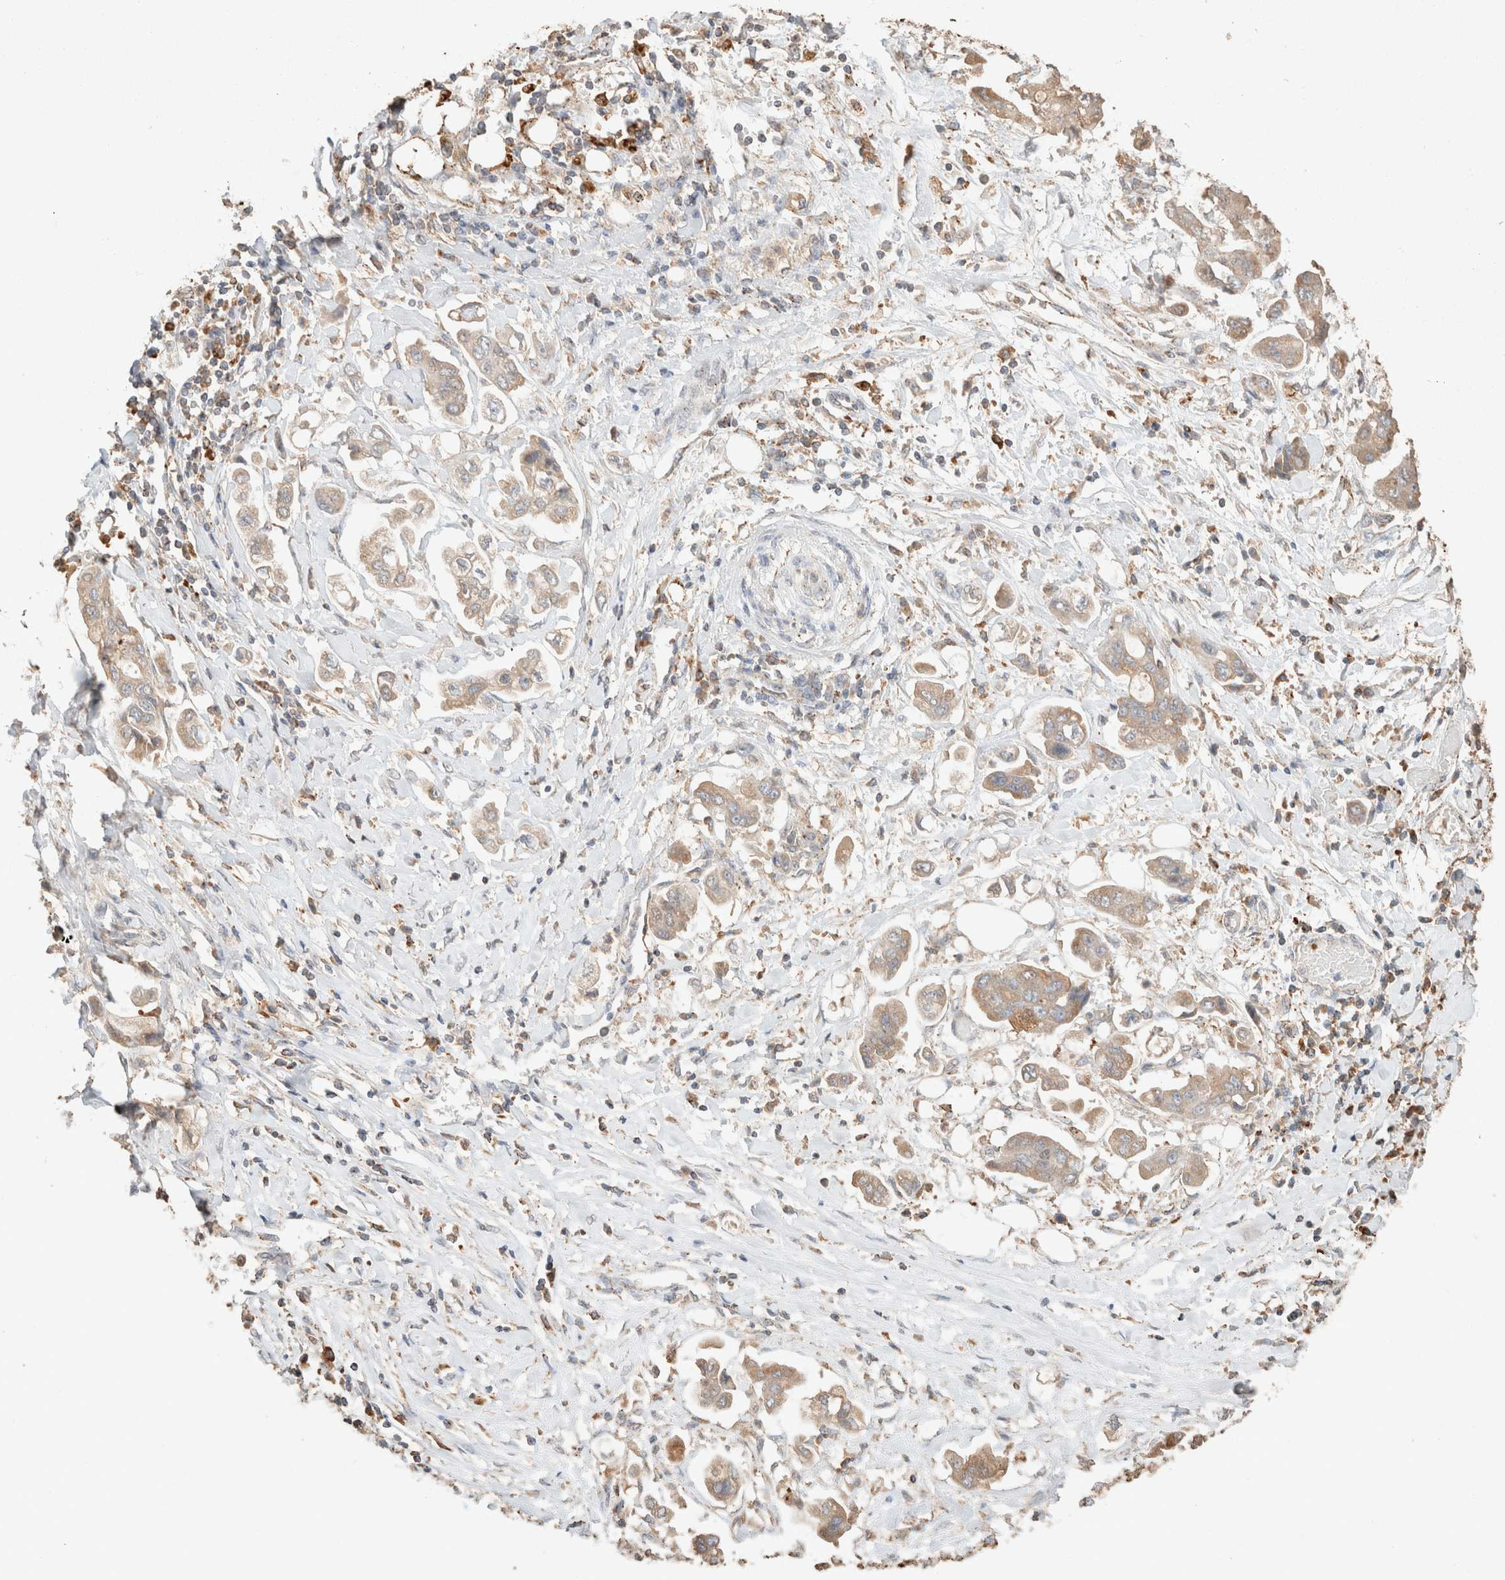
{"staining": {"intensity": "moderate", "quantity": ">75%", "location": "cytoplasmic/membranous"}, "tissue": "stomach cancer", "cell_type": "Tumor cells", "image_type": "cancer", "snomed": [{"axis": "morphology", "description": "Adenocarcinoma, NOS"}, {"axis": "topography", "description": "Stomach"}], "caption": "Protein staining shows moderate cytoplasmic/membranous expression in about >75% of tumor cells in stomach cancer.", "gene": "CTSC", "patient": {"sex": "male", "age": 62}}